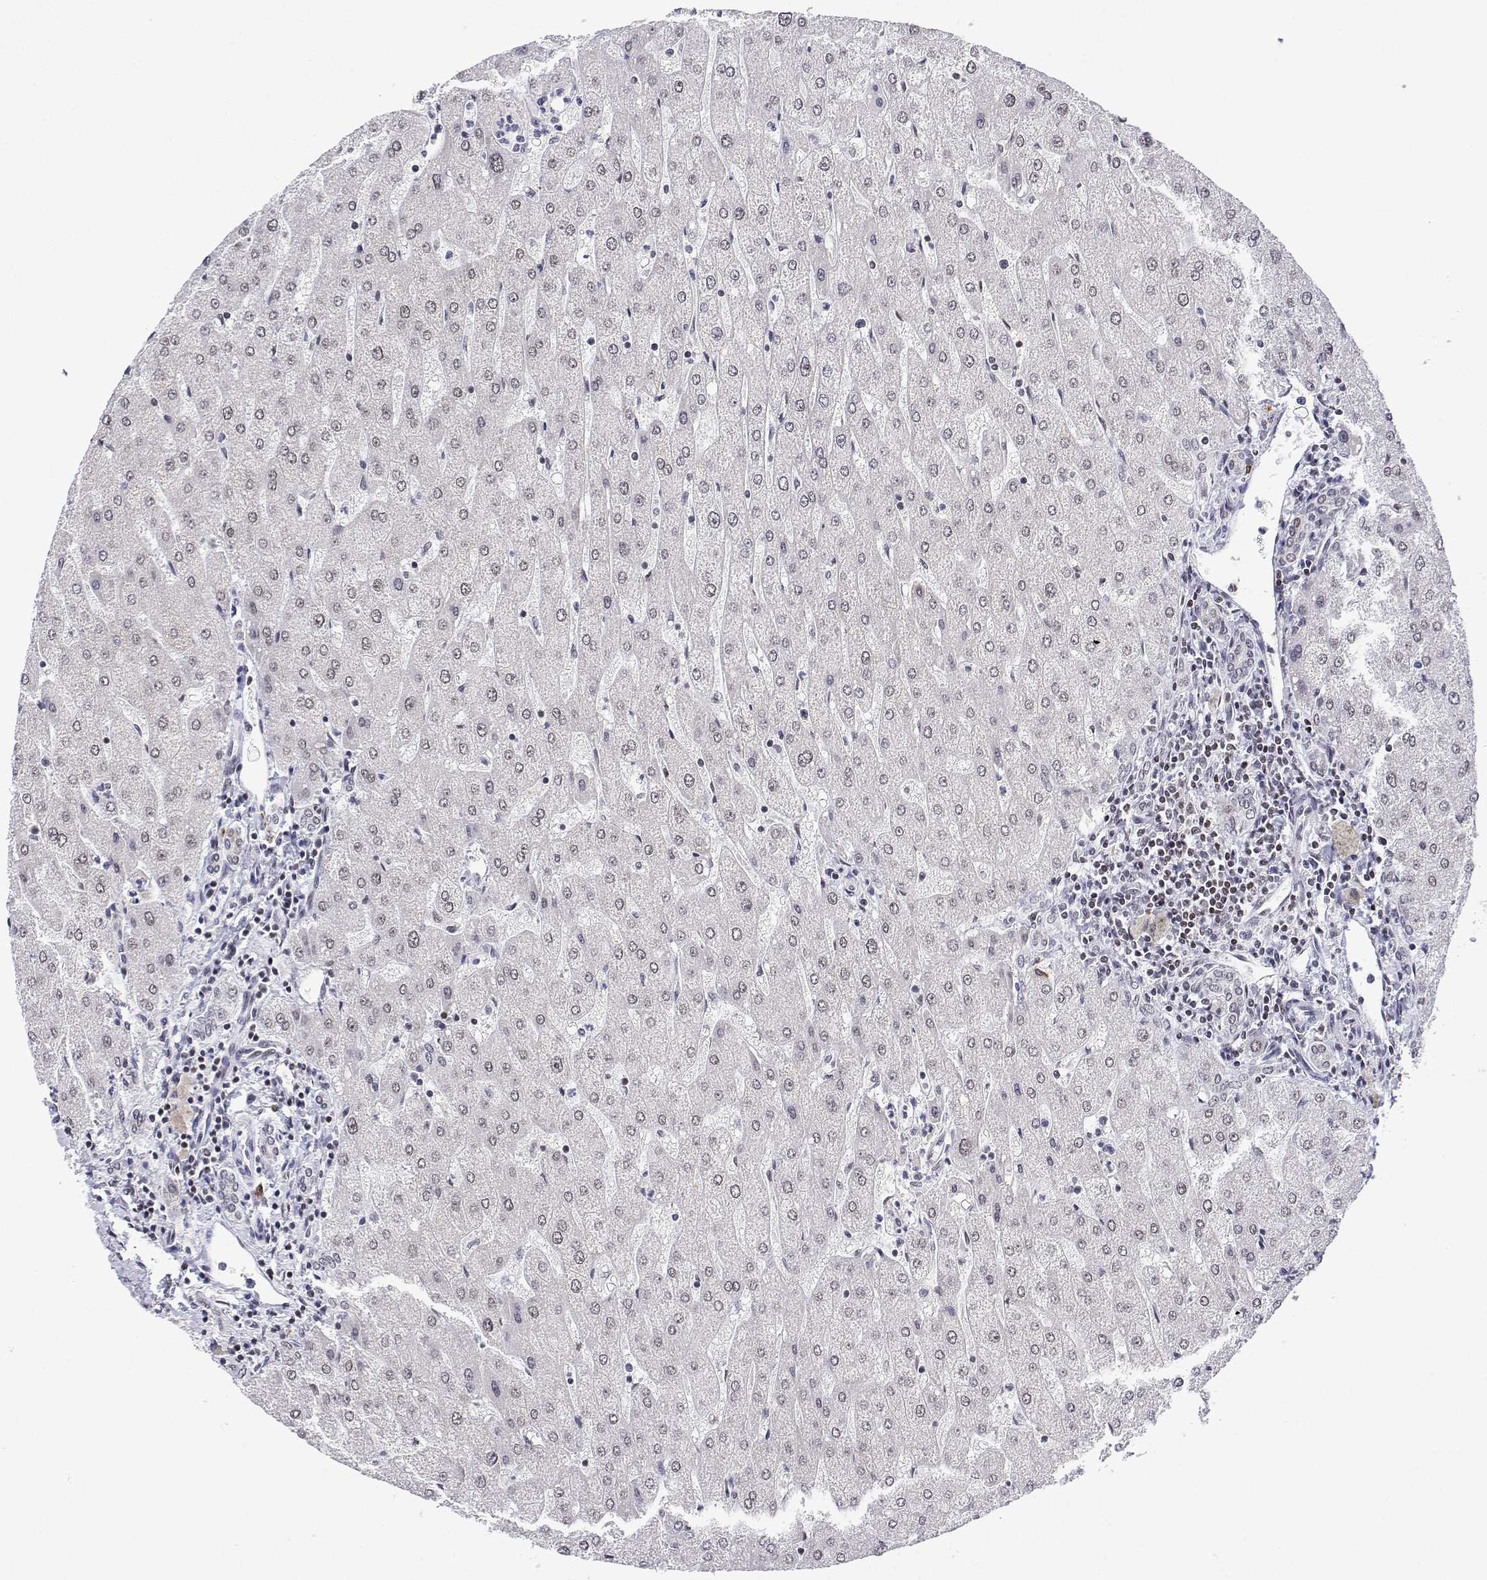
{"staining": {"intensity": "weak", "quantity": "25%-75%", "location": "nuclear"}, "tissue": "liver", "cell_type": "Cholangiocytes", "image_type": "normal", "snomed": [{"axis": "morphology", "description": "Normal tissue, NOS"}, {"axis": "topography", "description": "Liver"}], "caption": "Liver stained with immunohistochemistry (IHC) shows weak nuclear staining in approximately 25%-75% of cholangiocytes.", "gene": "XPC", "patient": {"sex": "male", "age": 67}}